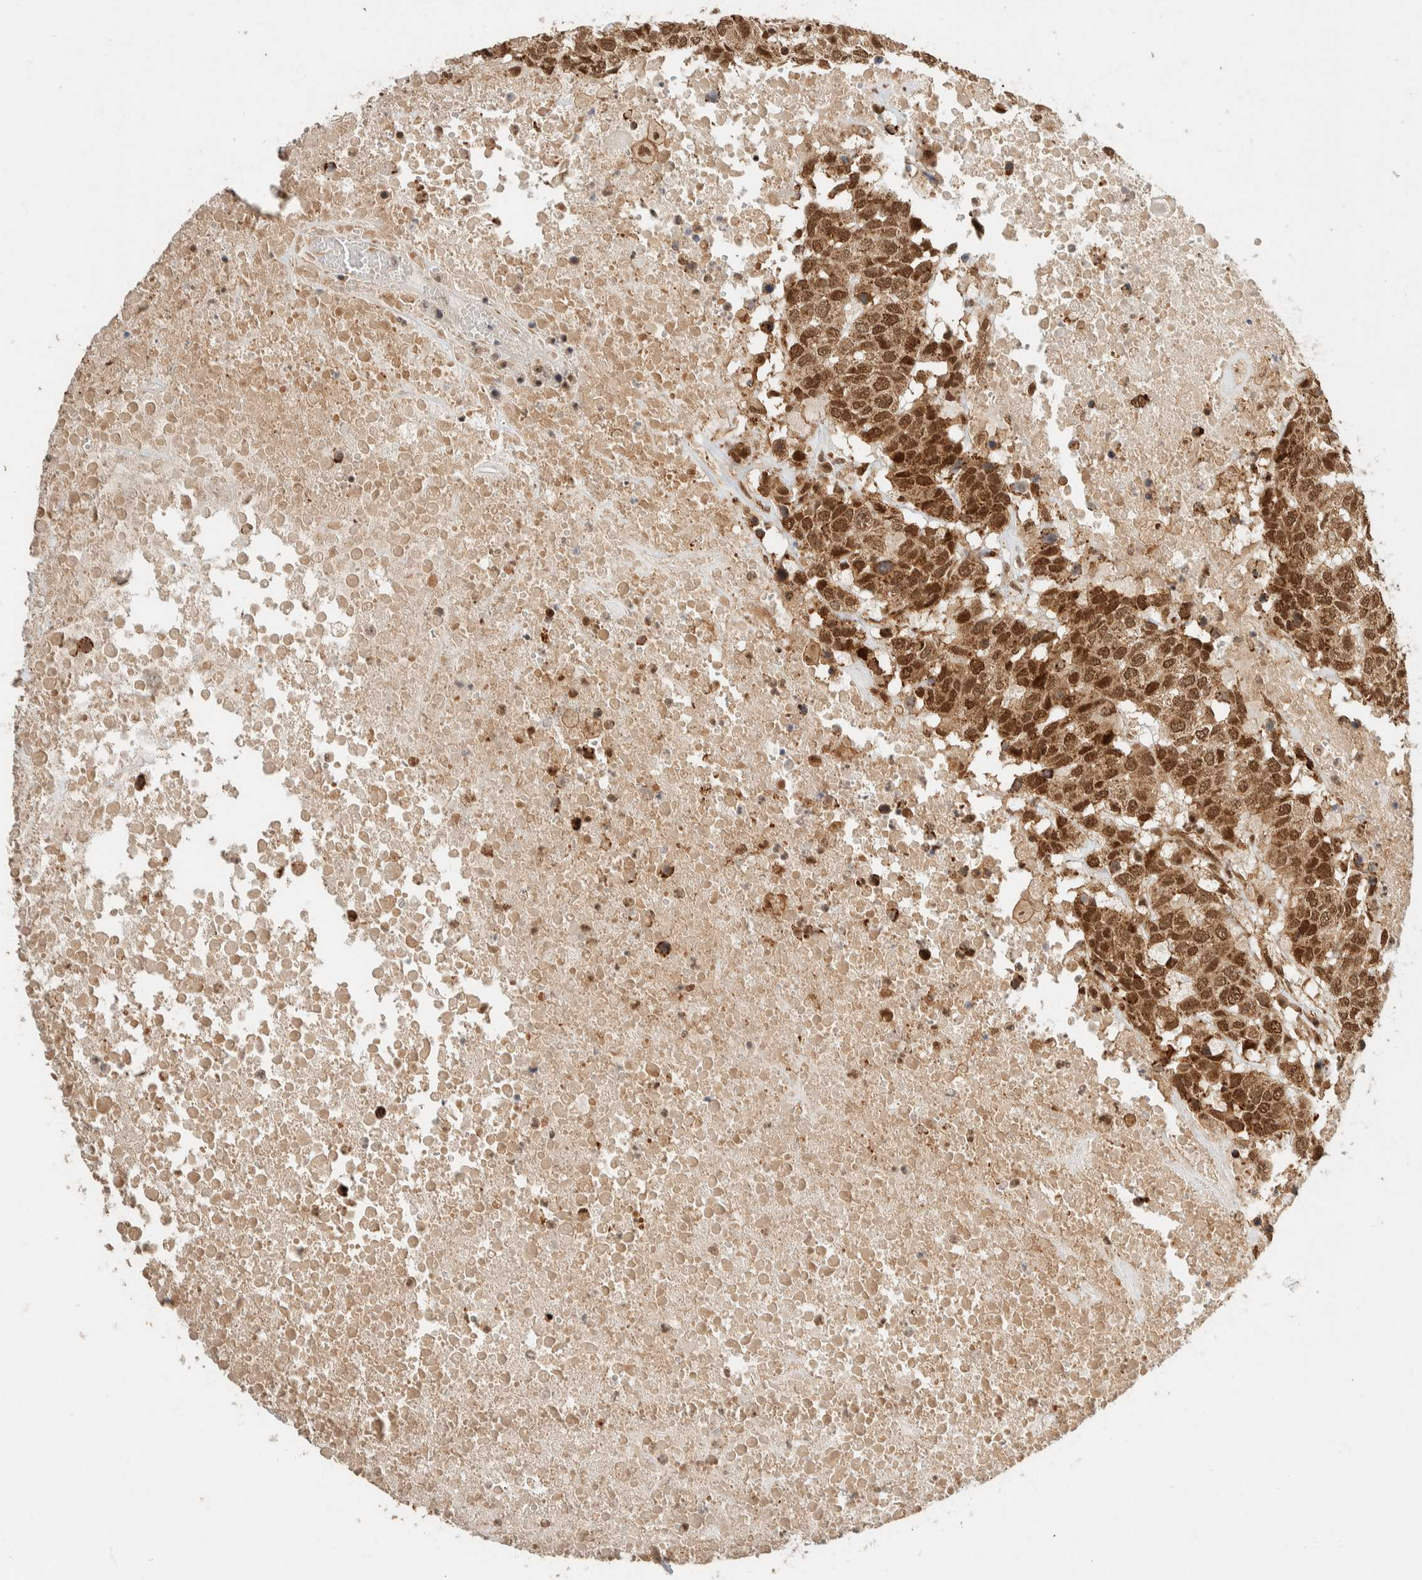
{"staining": {"intensity": "moderate", "quantity": ">75%", "location": "cytoplasmic/membranous,nuclear"}, "tissue": "head and neck cancer", "cell_type": "Tumor cells", "image_type": "cancer", "snomed": [{"axis": "morphology", "description": "Squamous cell carcinoma, NOS"}, {"axis": "topography", "description": "Head-Neck"}], "caption": "This micrograph shows head and neck cancer (squamous cell carcinoma) stained with immunohistochemistry (IHC) to label a protein in brown. The cytoplasmic/membranous and nuclear of tumor cells show moderate positivity for the protein. Nuclei are counter-stained blue.", "gene": "ZBTB2", "patient": {"sex": "male", "age": 66}}